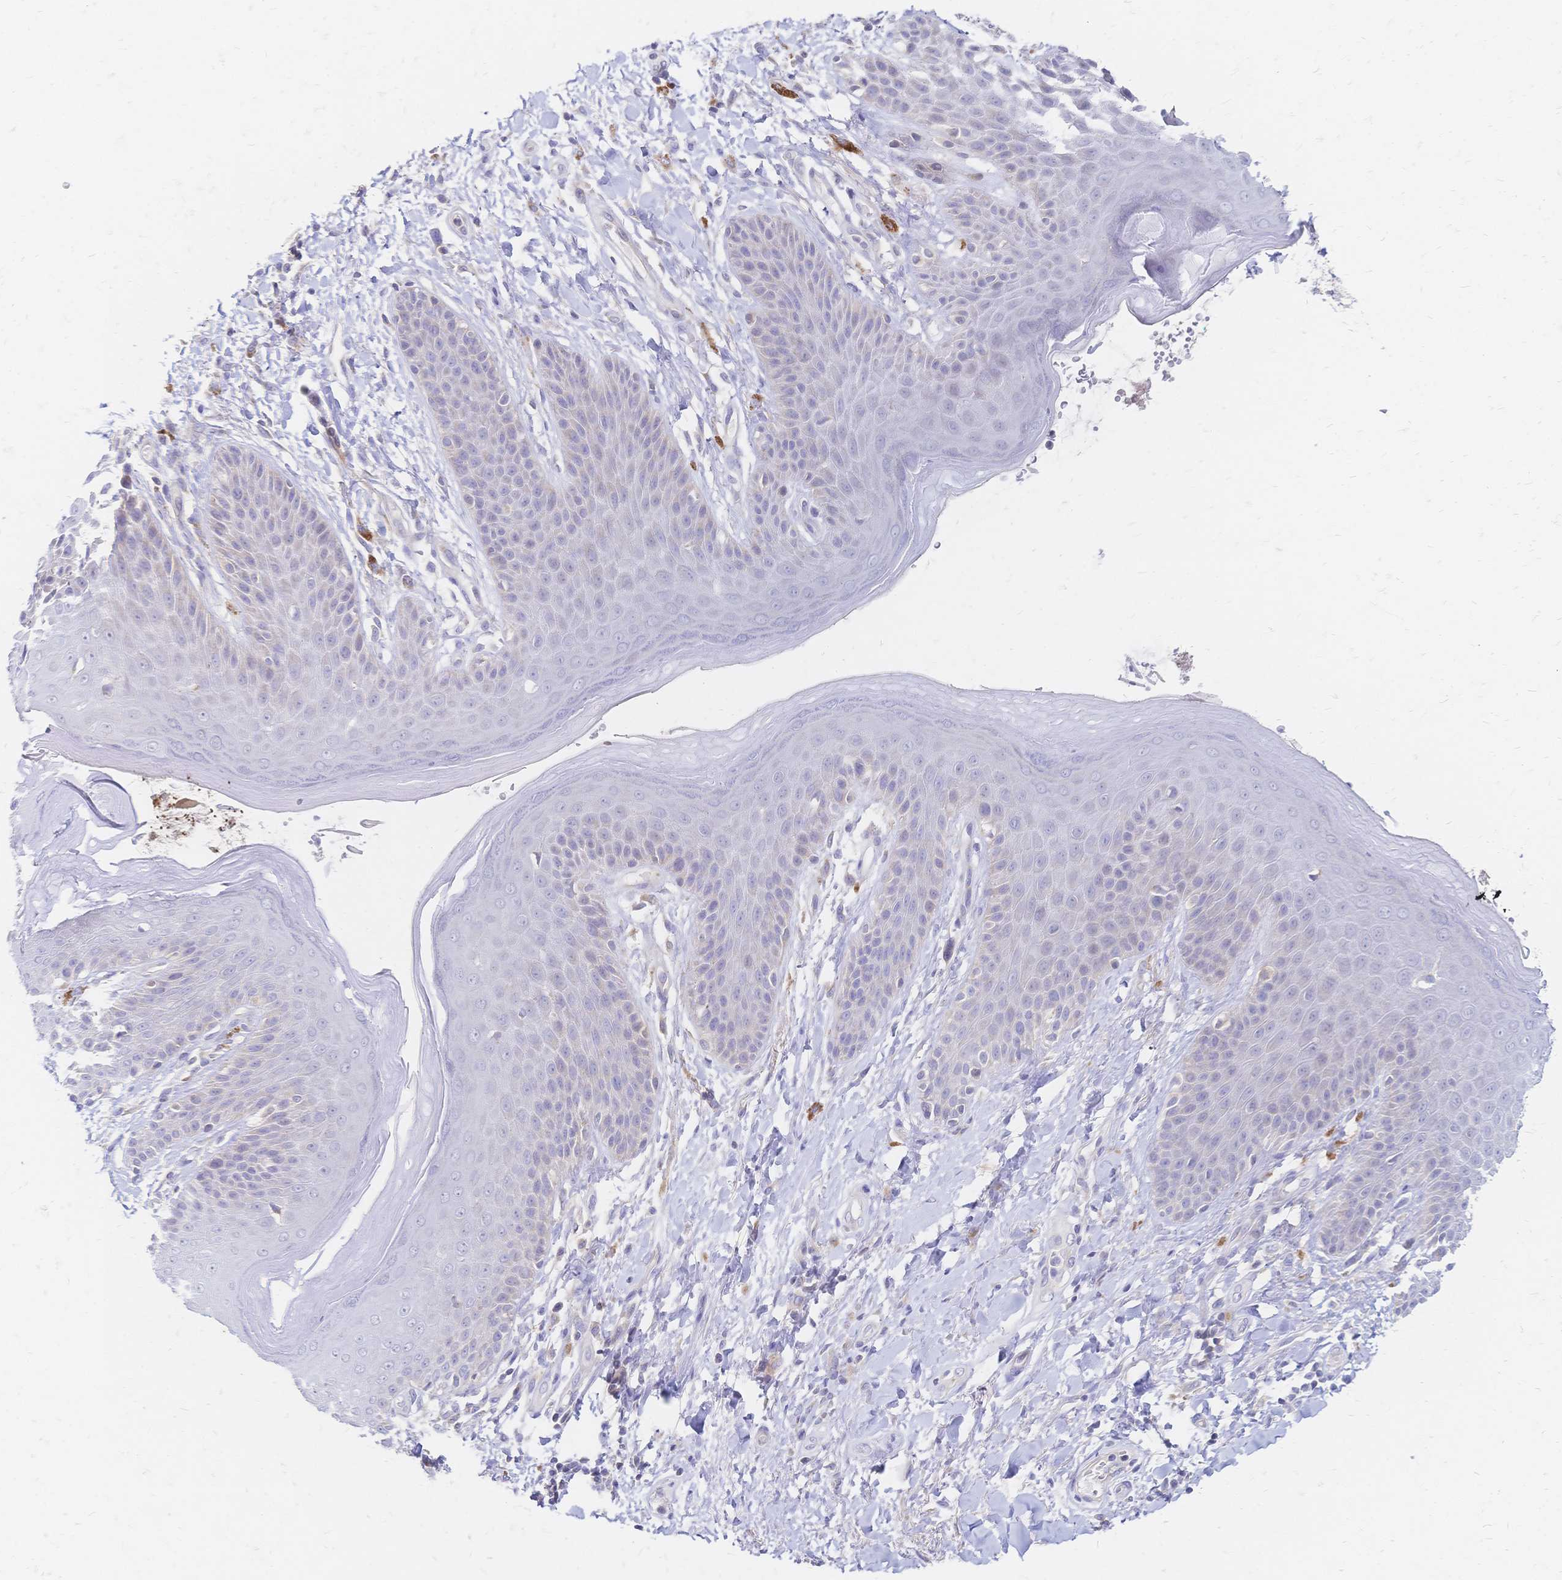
{"staining": {"intensity": "weak", "quantity": "<25%", "location": "cytoplasmic/membranous"}, "tissue": "skin", "cell_type": "Epidermal cells", "image_type": "normal", "snomed": [{"axis": "morphology", "description": "Normal tissue, NOS"}, {"axis": "topography", "description": "Anal"}, {"axis": "topography", "description": "Peripheral nerve tissue"}], "caption": "A histopathology image of human skin is negative for staining in epidermal cells. (Stains: DAB immunohistochemistry with hematoxylin counter stain, Microscopy: brightfield microscopy at high magnification).", "gene": "VWC2L", "patient": {"sex": "male", "age": 51}}